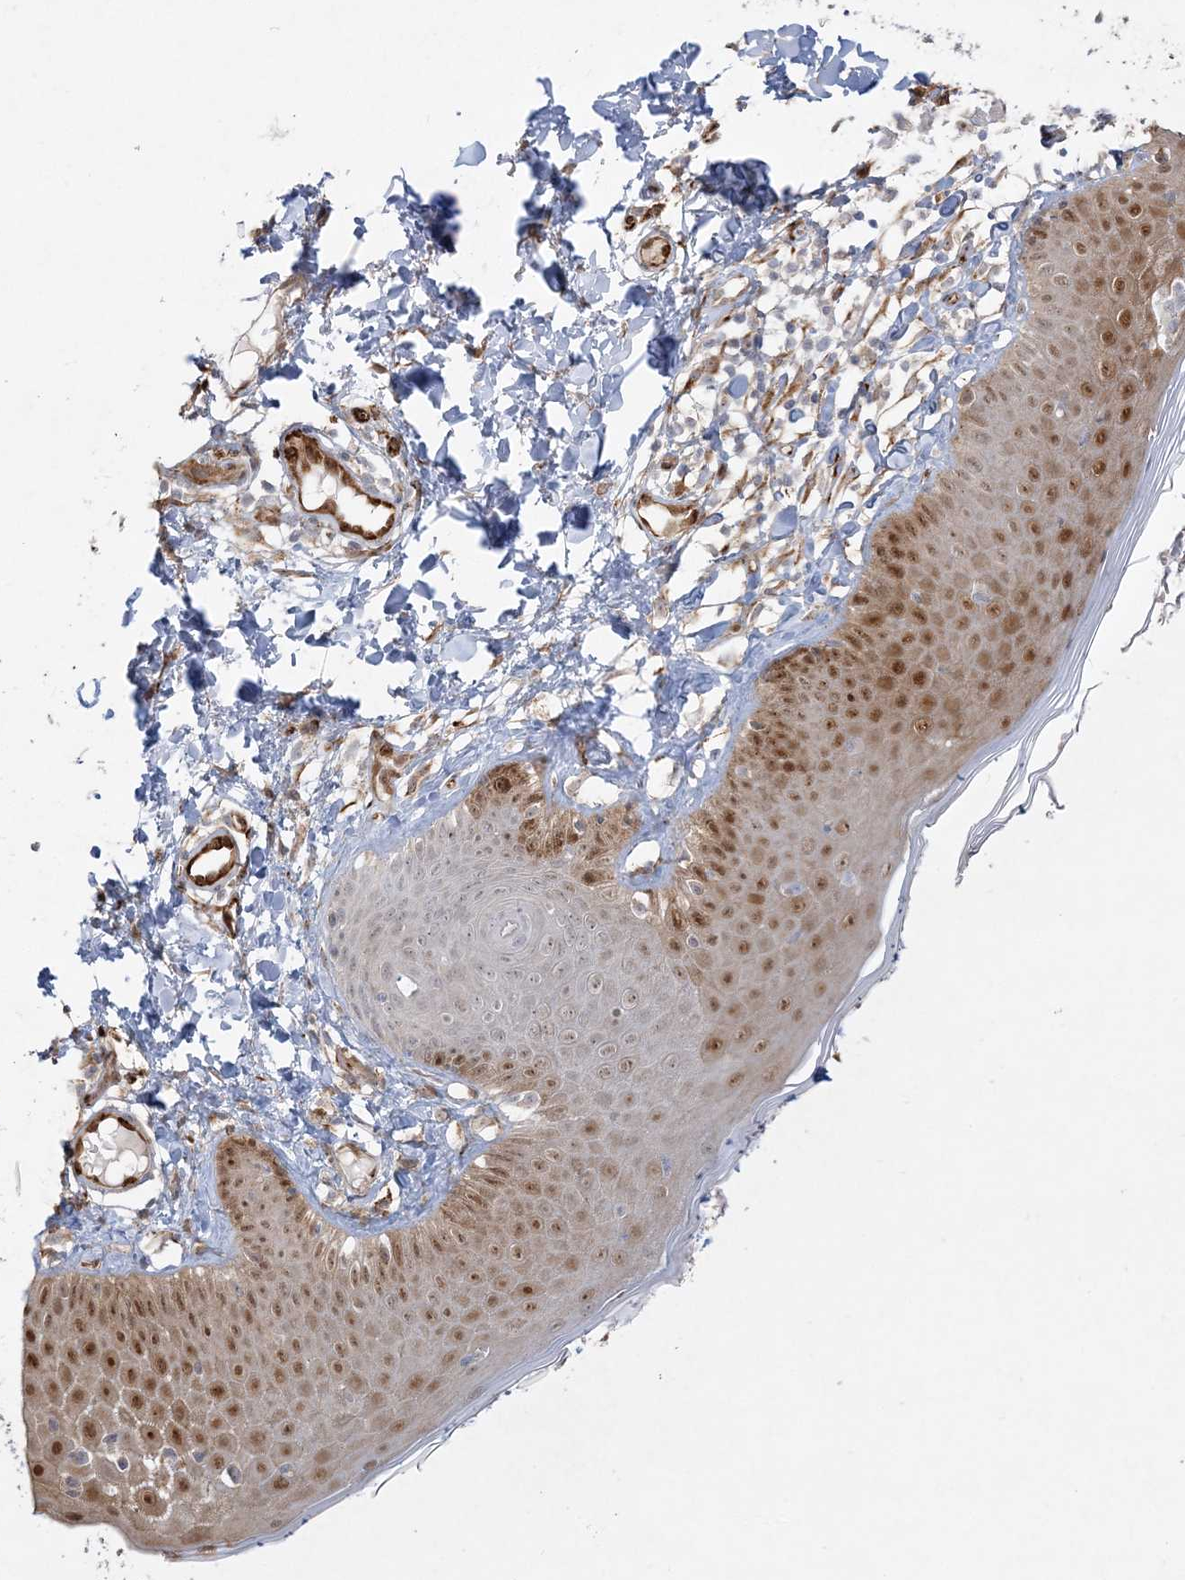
{"staining": {"intensity": "weak", "quantity": "25%-75%", "location": "nuclear"}, "tissue": "skin", "cell_type": "Fibroblasts", "image_type": "normal", "snomed": [{"axis": "morphology", "description": "Normal tissue, NOS"}, {"axis": "topography", "description": "Skin"}], "caption": "A histopathology image of human skin stained for a protein reveals weak nuclear brown staining in fibroblasts.", "gene": "INPP1", "patient": {"sex": "male", "age": 52}}